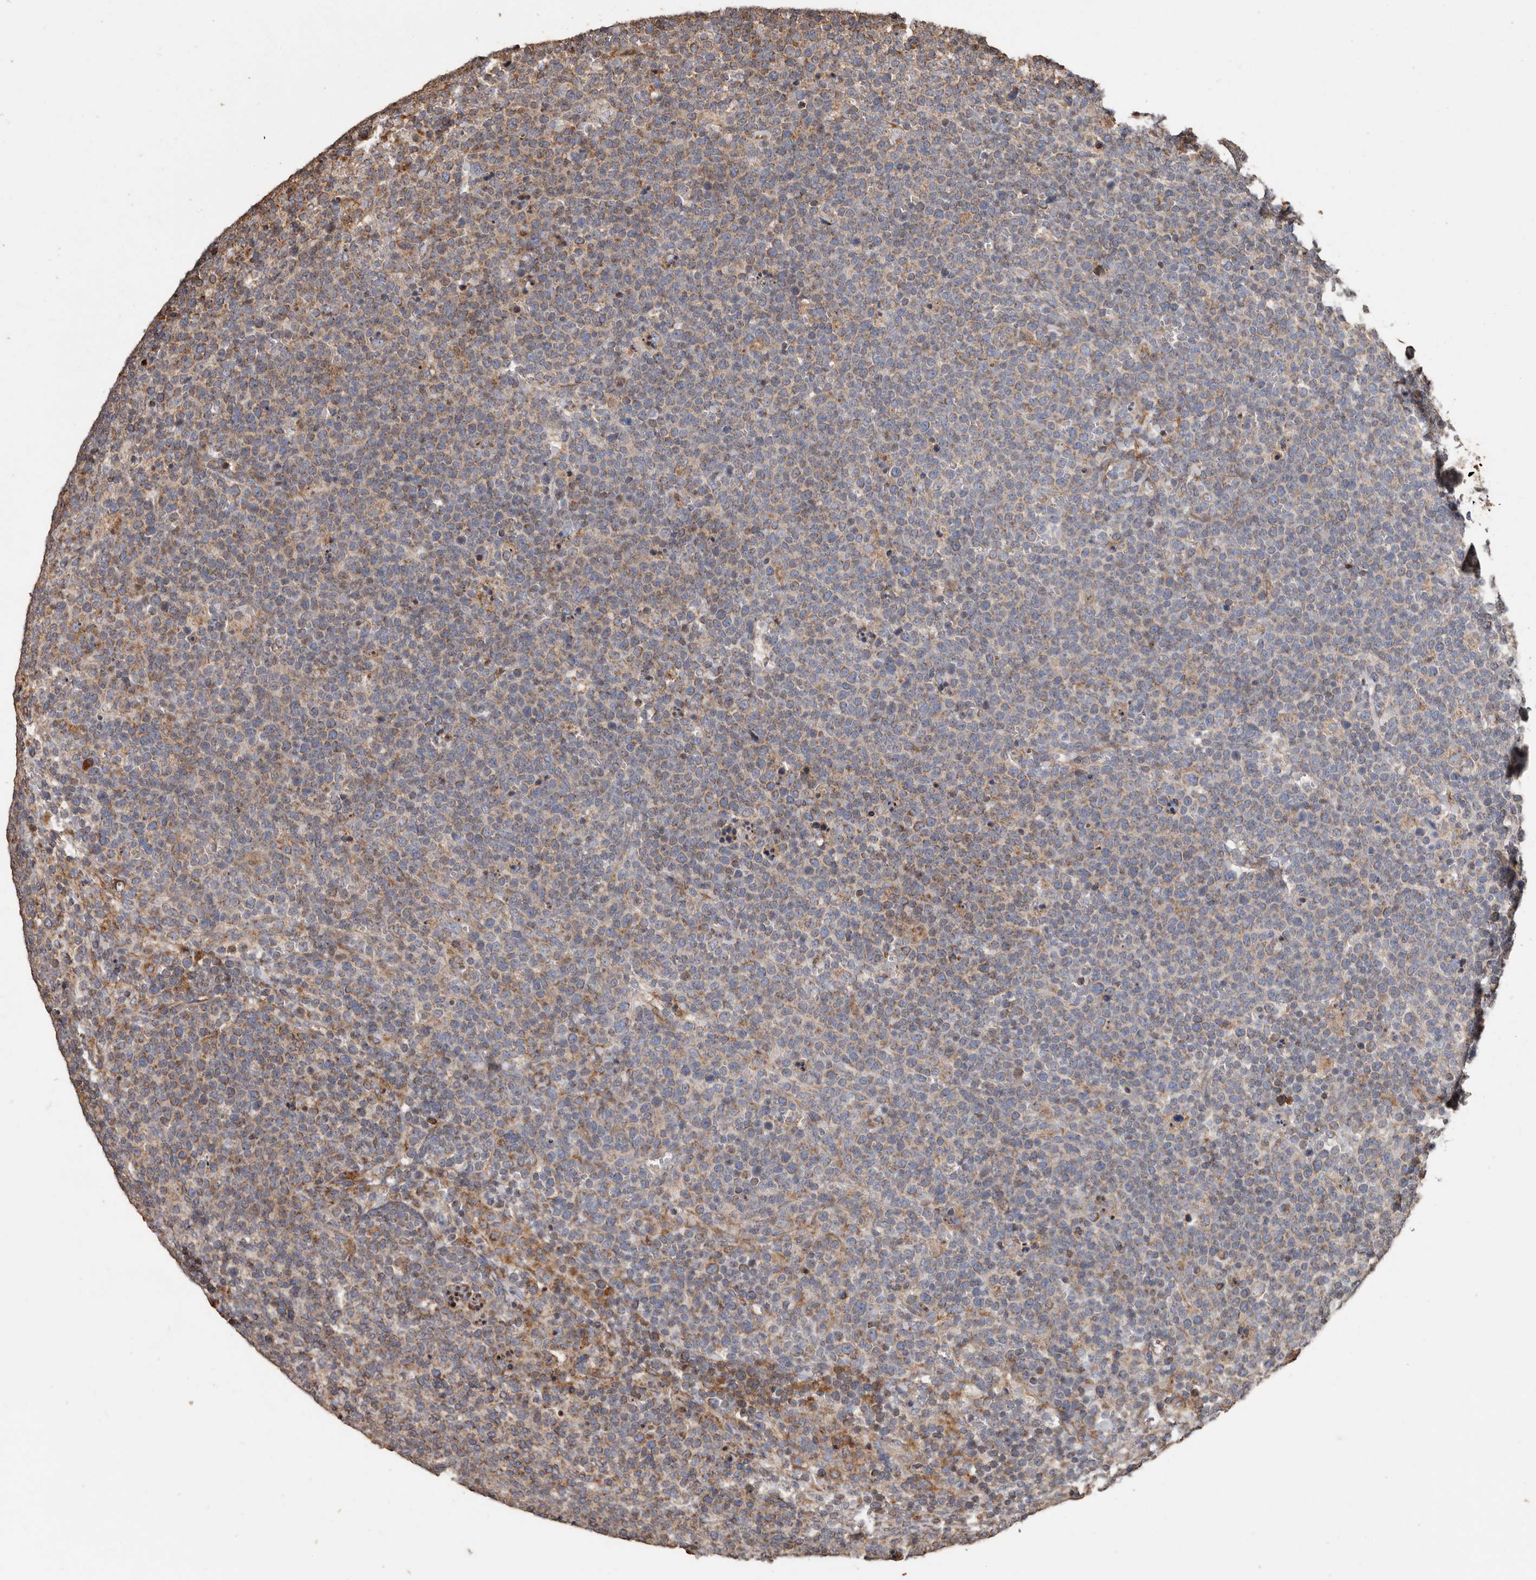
{"staining": {"intensity": "moderate", "quantity": "25%-75%", "location": "cytoplasmic/membranous"}, "tissue": "lymphoma", "cell_type": "Tumor cells", "image_type": "cancer", "snomed": [{"axis": "morphology", "description": "Malignant lymphoma, non-Hodgkin's type, High grade"}, {"axis": "topography", "description": "Lymph node"}], "caption": "Protein expression analysis of human high-grade malignant lymphoma, non-Hodgkin's type reveals moderate cytoplasmic/membranous staining in approximately 25%-75% of tumor cells.", "gene": "OSGIN2", "patient": {"sex": "male", "age": 61}}